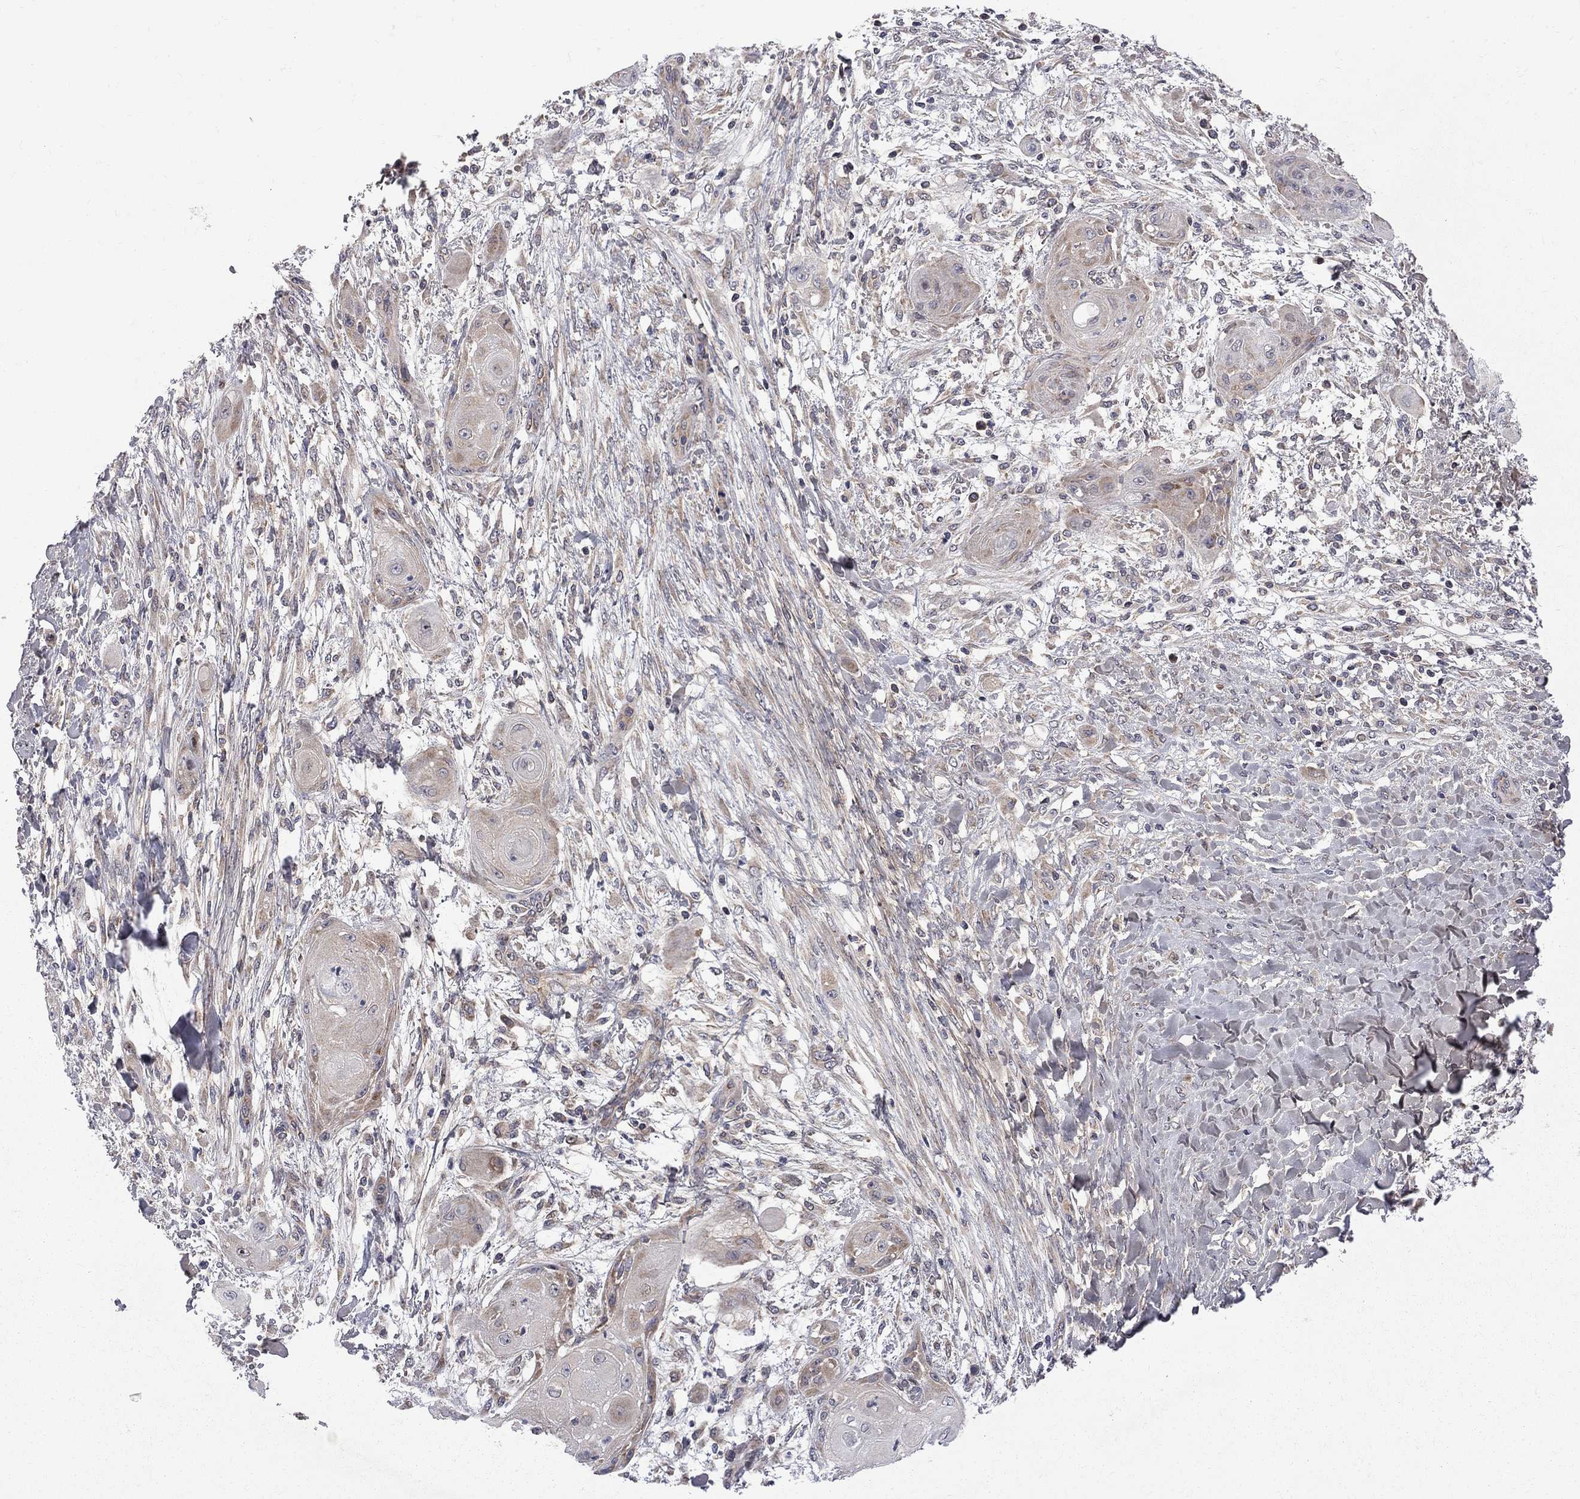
{"staining": {"intensity": "weak", "quantity": "<25%", "location": "cytoplasmic/membranous"}, "tissue": "skin cancer", "cell_type": "Tumor cells", "image_type": "cancer", "snomed": [{"axis": "morphology", "description": "Squamous cell carcinoma, NOS"}, {"axis": "topography", "description": "Skin"}], "caption": "Immunohistochemistry image of neoplastic tissue: human skin squamous cell carcinoma stained with DAB reveals no significant protein staining in tumor cells.", "gene": "CNOT11", "patient": {"sex": "male", "age": 62}}